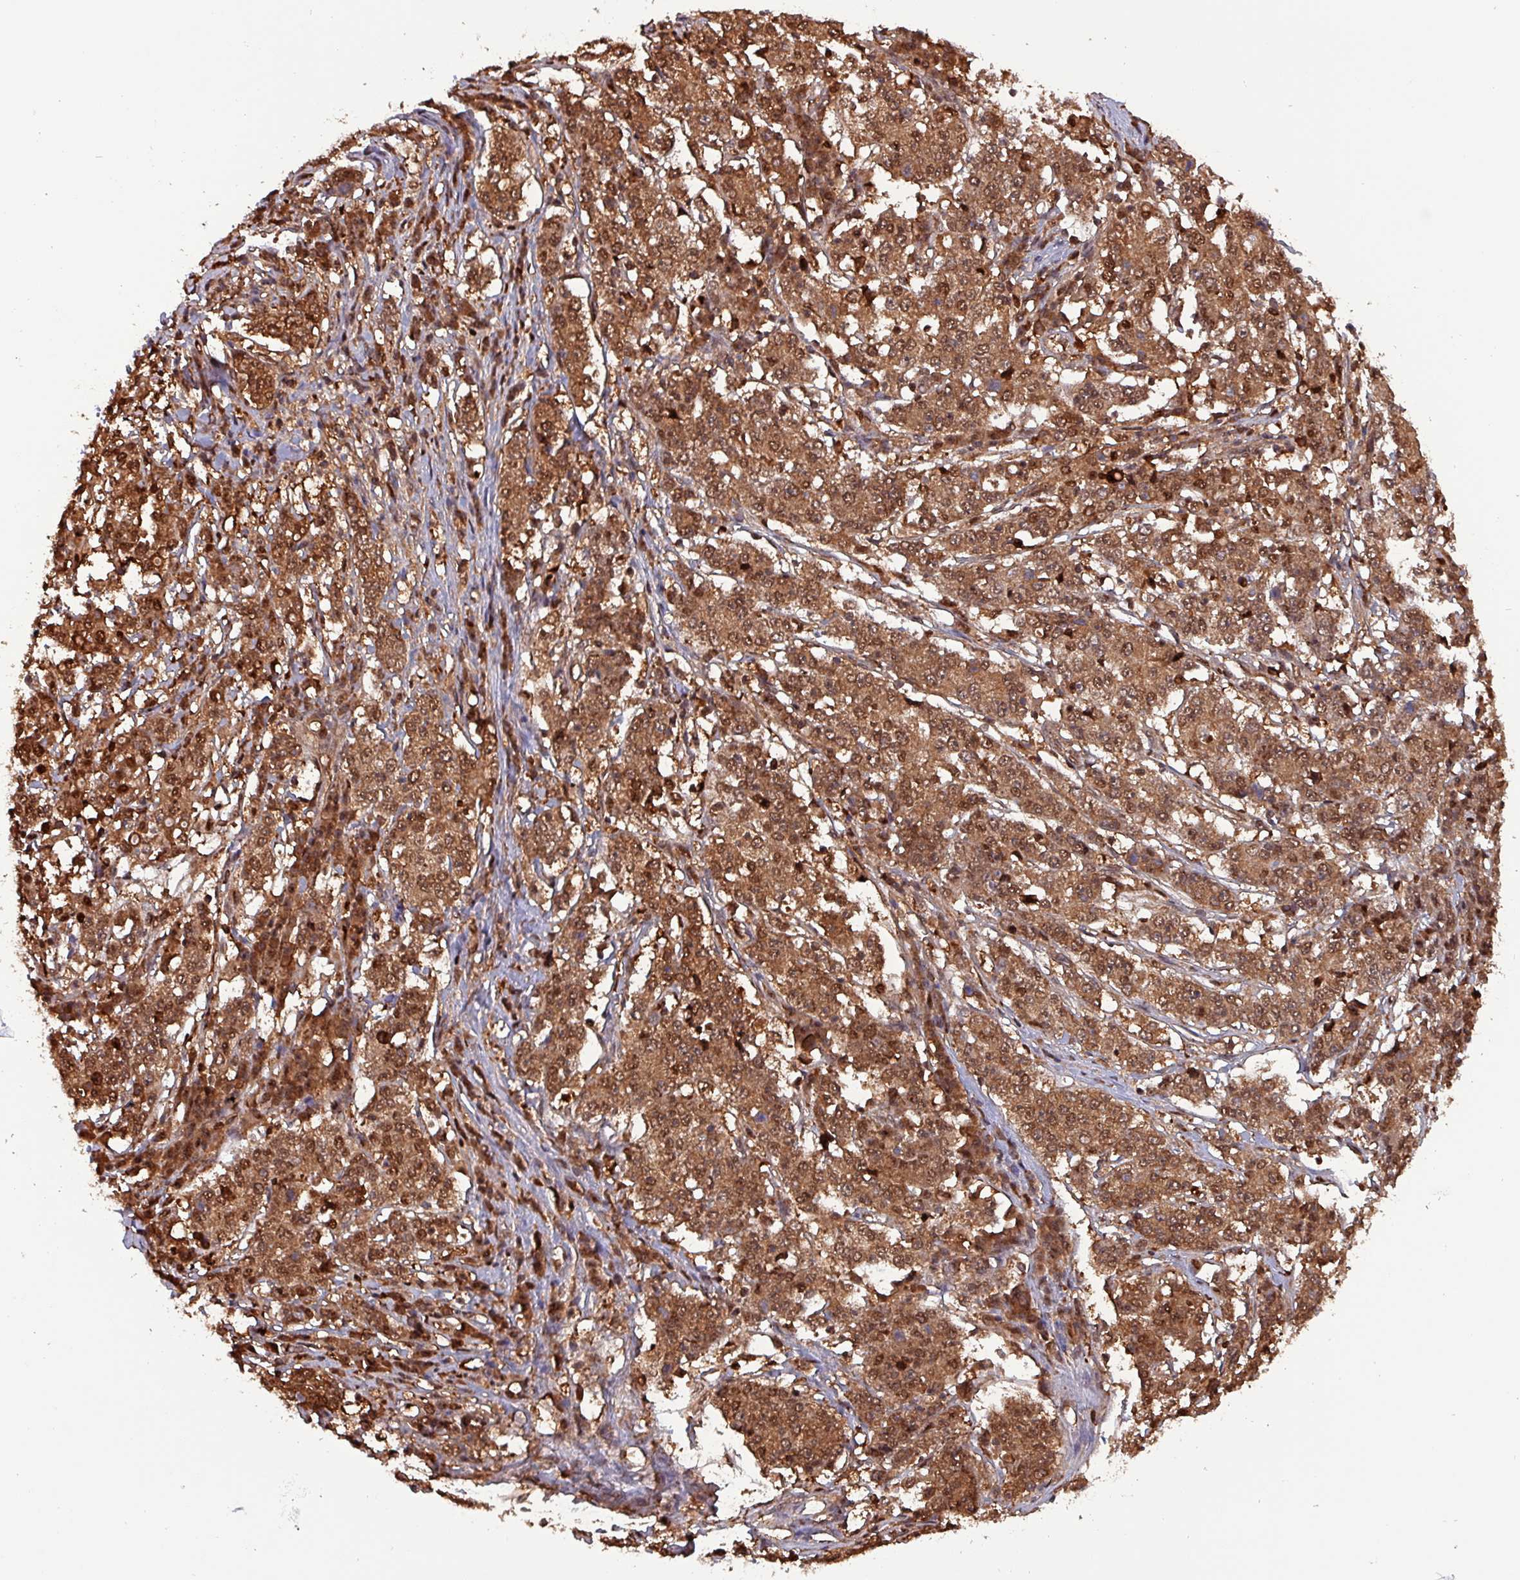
{"staining": {"intensity": "strong", "quantity": ">75%", "location": "cytoplasmic/membranous,nuclear"}, "tissue": "stomach cancer", "cell_type": "Tumor cells", "image_type": "cancer", "snomed": [{"axis": "morphology", "description": "Adenocarcinoma, NOS"}, {"axis": "topography", "description": "Stomach"}], "caption": "Protein expression analysis of human stomach cancer reveals strong cytoplasmic/membranous and nuclear positivity in approximately >75% of tumor cells.", "gene": "PSMB8", "patient": {"sex": "male", "age": 59}}